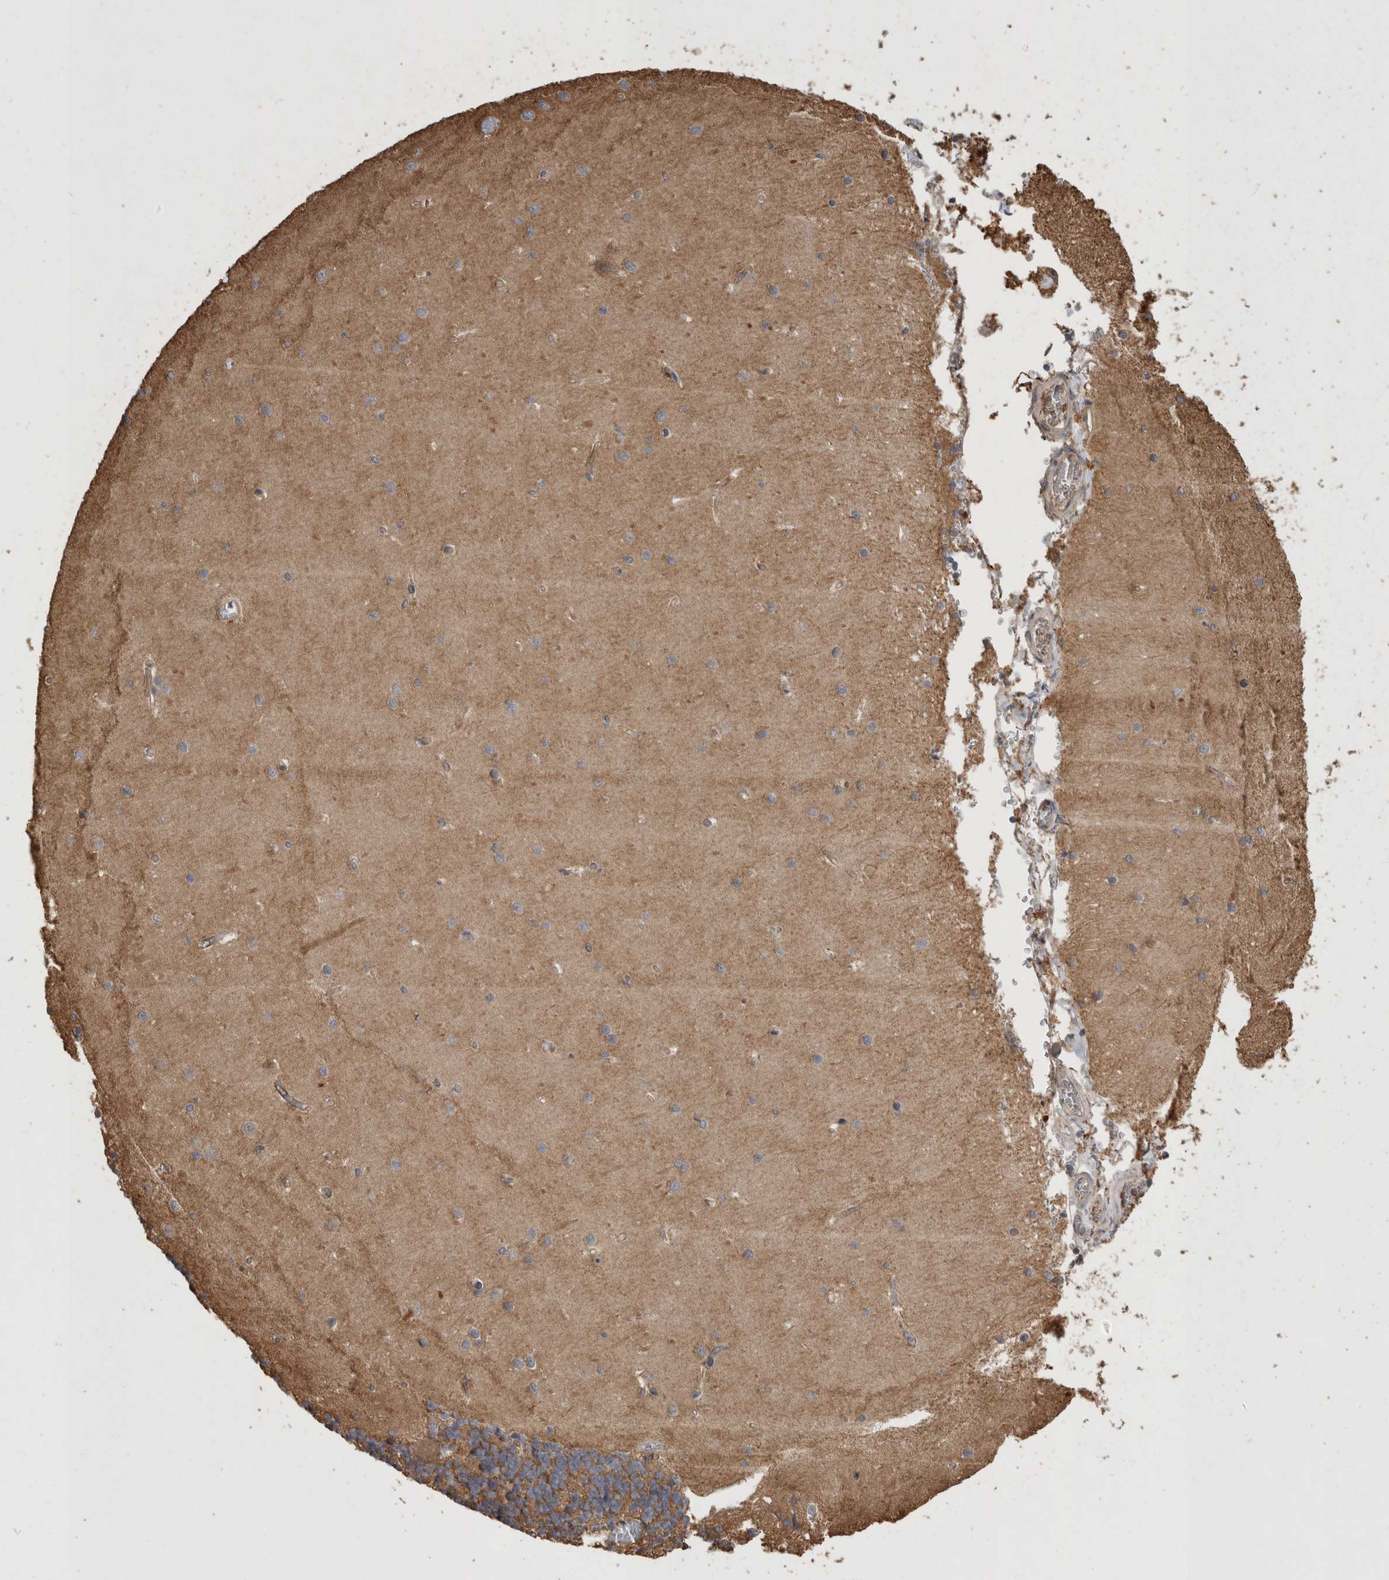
{"staining": {"intensity": "moderate", "quantity": ">75%", "location": "cytoplasmic/membranous"}, "tissue": "cerebellum", "cell_type": "Cells in granular layer", "image_type": "normal", "snomed": [{"axis": "morphology", "description": "Normal tissue, NOS"}, {"axis": "topography", "description": "Cerebellum"}], "caption": "Immunohistochemical staining of normal human cerebellum reveals >75% levels of moderate cytoplasmic/membranous protein expression in approximately >75% of cells in granular layer.", "gene": "RHPN1", "patient": {"sex": "male", "age": 37}}